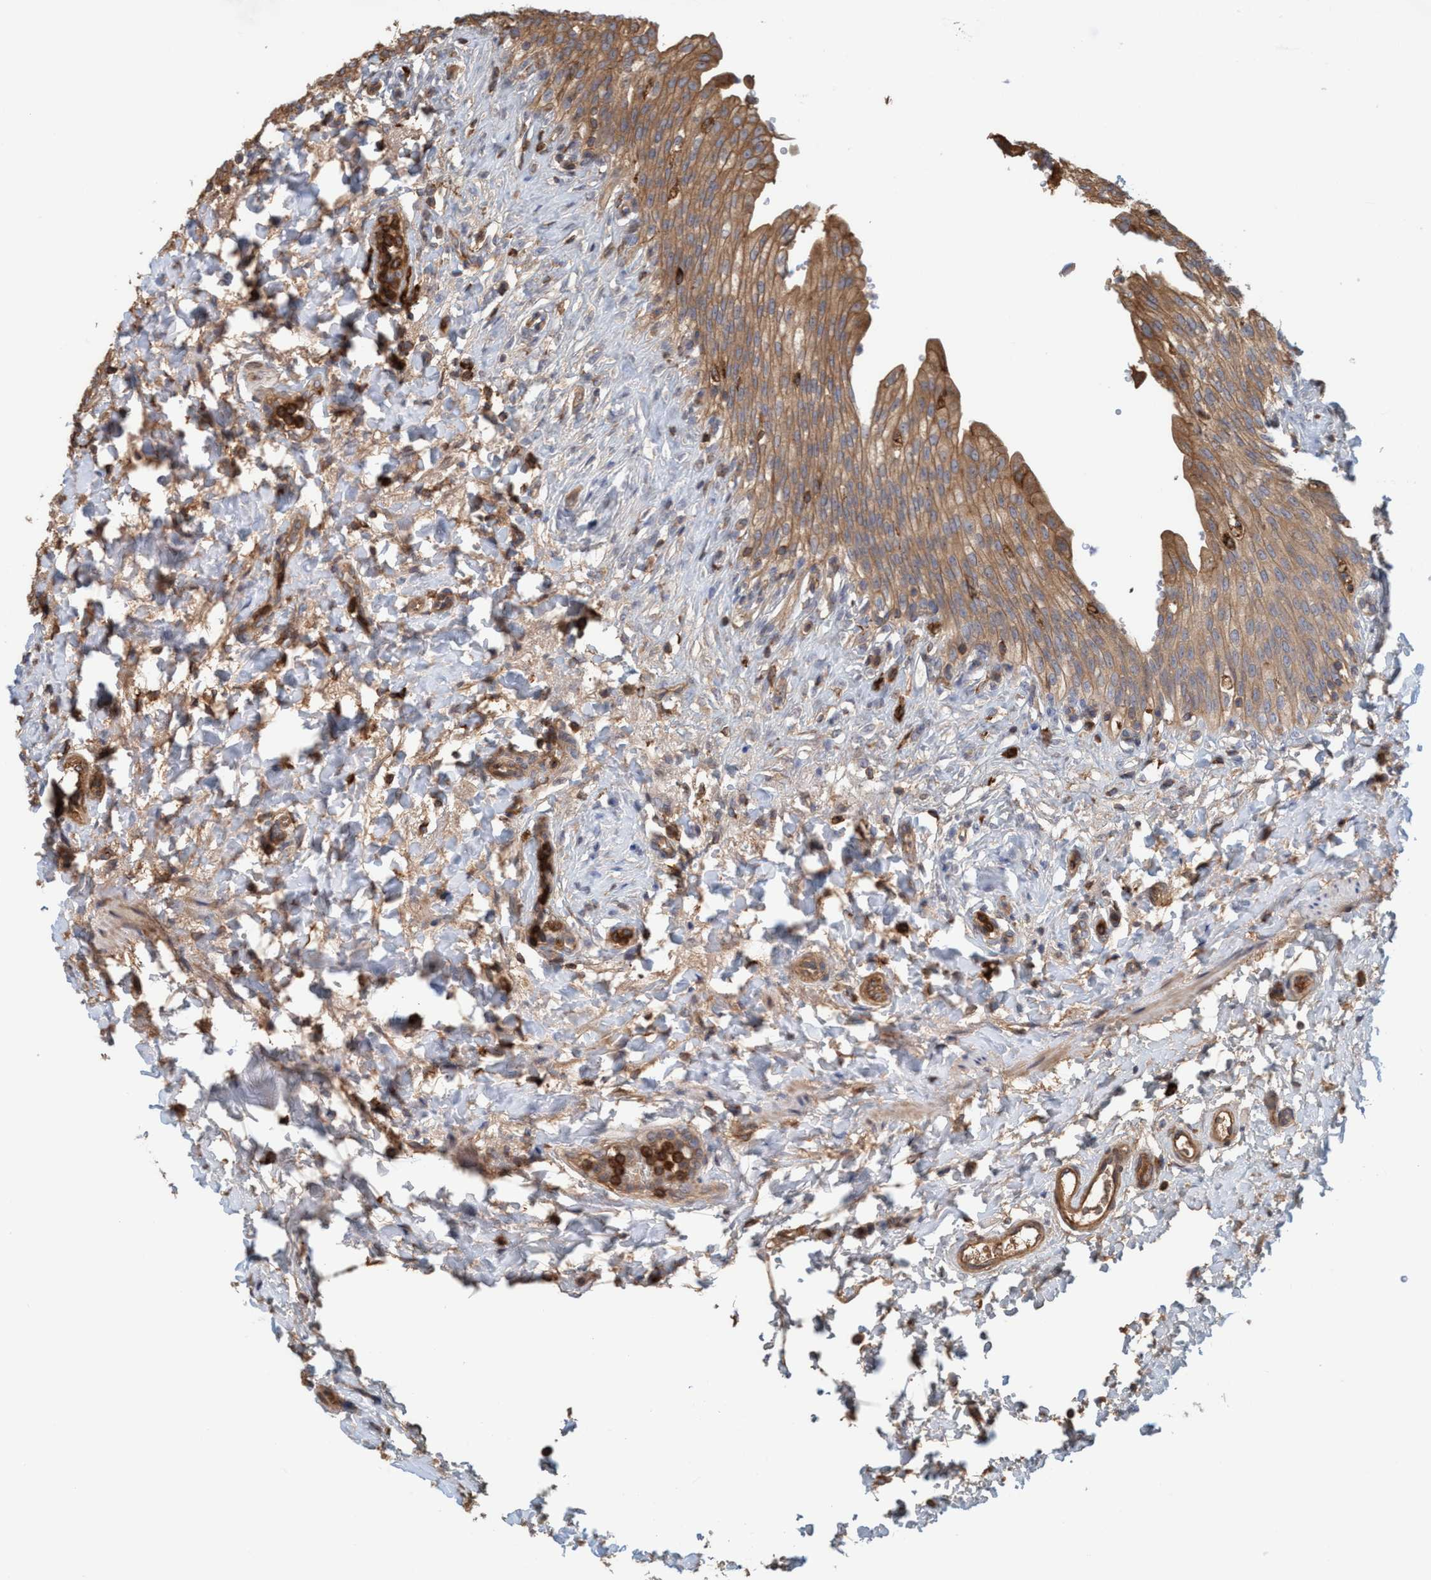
{"staining": {"intensity": "moderate", "quantity": ">75%", "location": "cytoplasmic/membranous"}, "tissue": "urinary bladder", "cell_type": "Urothelial cells", "image_type": "normal", "snomed": [{"axis": "morphology", "description": "Urothelial carcinoma, High grade"}, {"axis": "topography", "description": "Urinary bladder"}], "caption": "About >75% of urothelial cells in benign human urinary bladder display moderate cytoplasmic/membranous protein expression as visualized by brown immunohistochemical staining.", "gene": "SPECC1", "patient": {"sex": "male", "age": 46}}